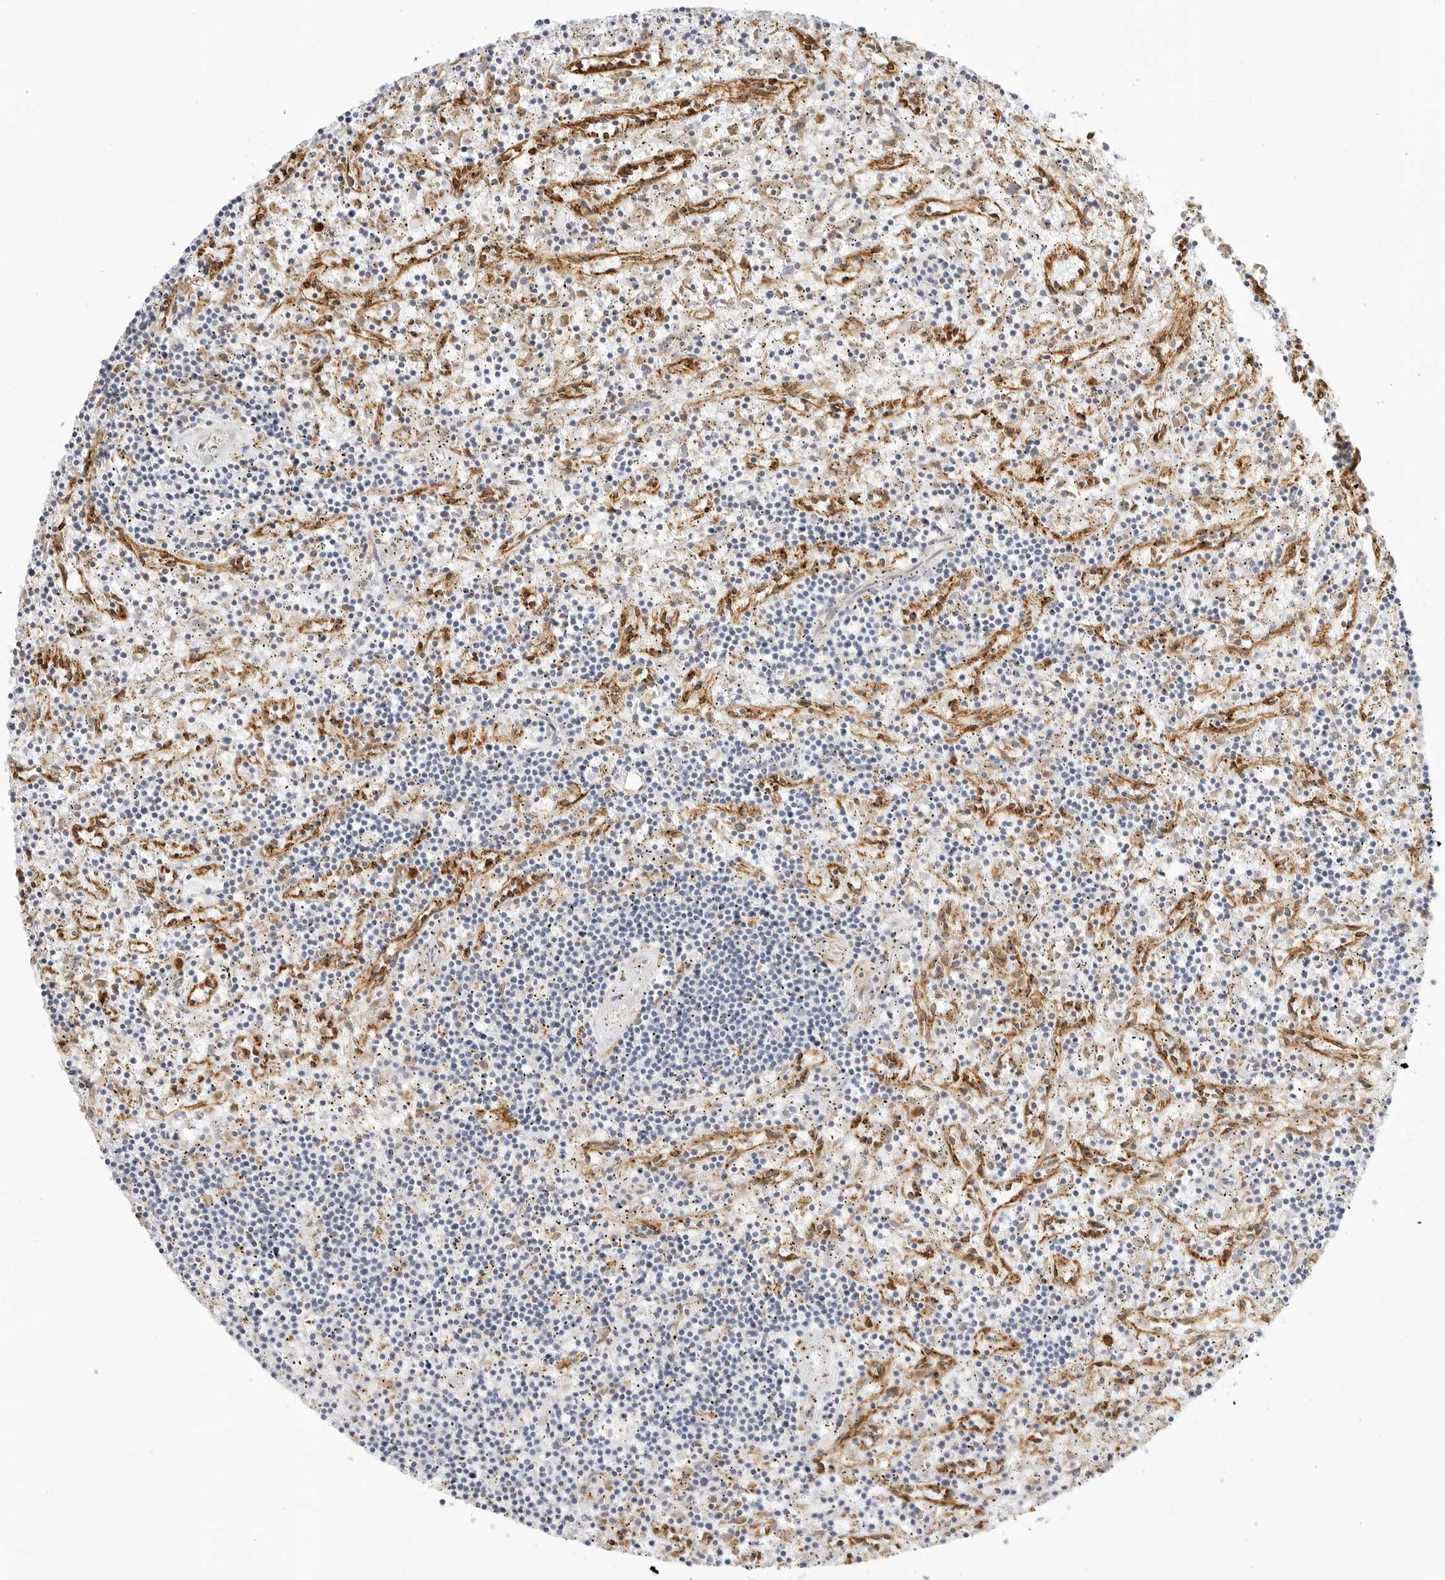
{"staining": {"intensity": "negative", "quantity": "none", "location": "none"}, "tissue": "lymphoma", "cell_type": "Tumor cells", "image_type": "cancer", "snomed": [{"axis": "morphology", "description": "Malignant lymphoma, non-Hodgkin's type, Low grade"}, {"axis": "topography", "description": "Spleen"}], "caption": "This is an IHC histopathology image of lymphoma. There is no positivity in tumor cells.", "gene": "THEM4", "patient": {"sex": "male", "age": 76}}